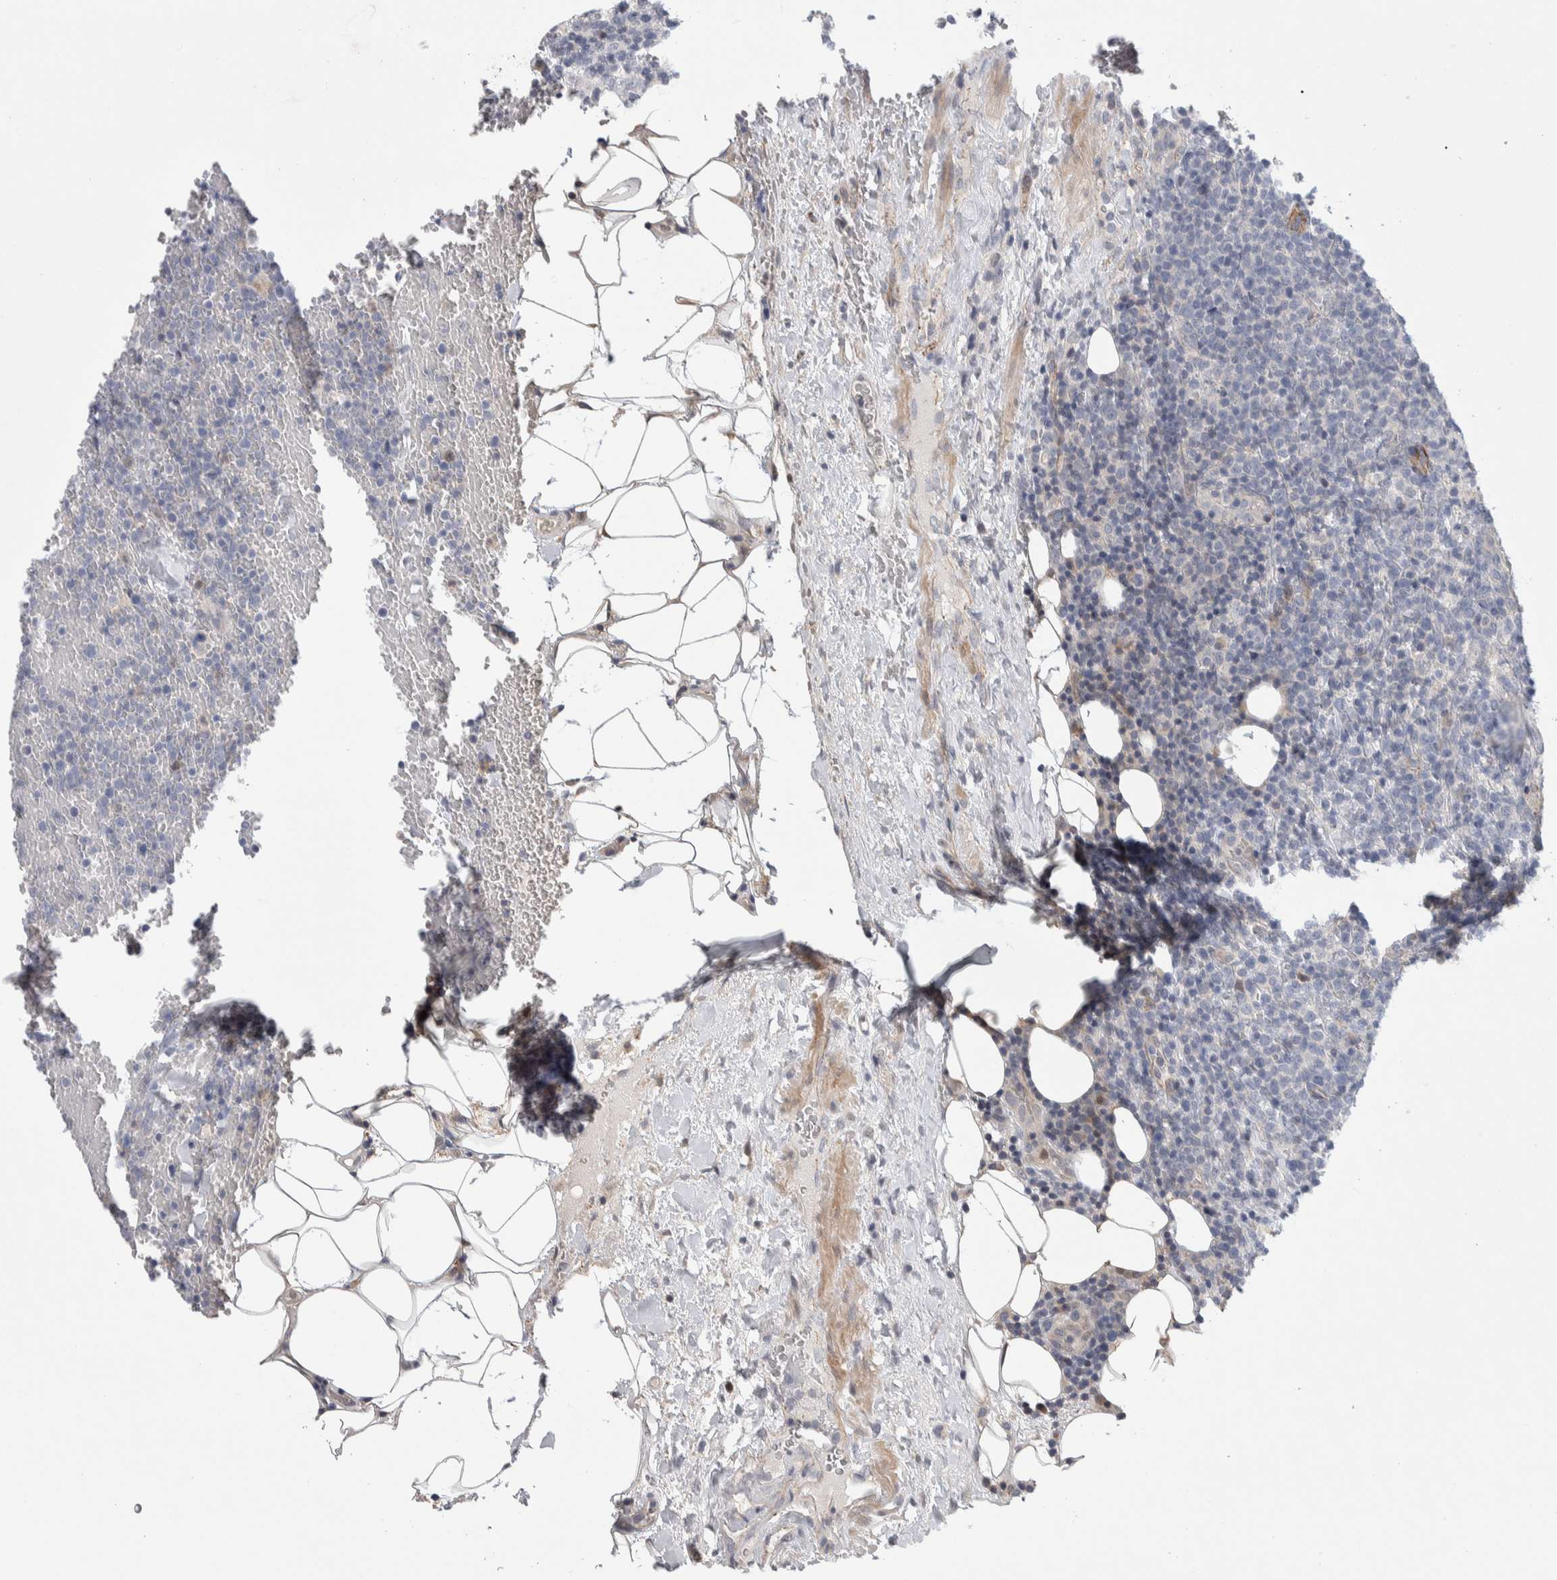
{"staining": {"intensity": "negative", "quantity": "none", "location": "none"}, "tissue": "lymphoma", "cell_type": "Tumor cells", "image_type": "cancer", "snomed": [{"axis": "morphology", "description": "Malignant lymphoma, non-Hodgkin's type, High grade"}, {"axis": "topography", "description": "Lymph node"}], "caption": "Micrograph shows no significant protein staining in tumor cells of malignant lymphoma, non-Hodgkin's type (high-grade).", "gene": "ZNF862", "patient": {"sex": "male", "age": 61}}